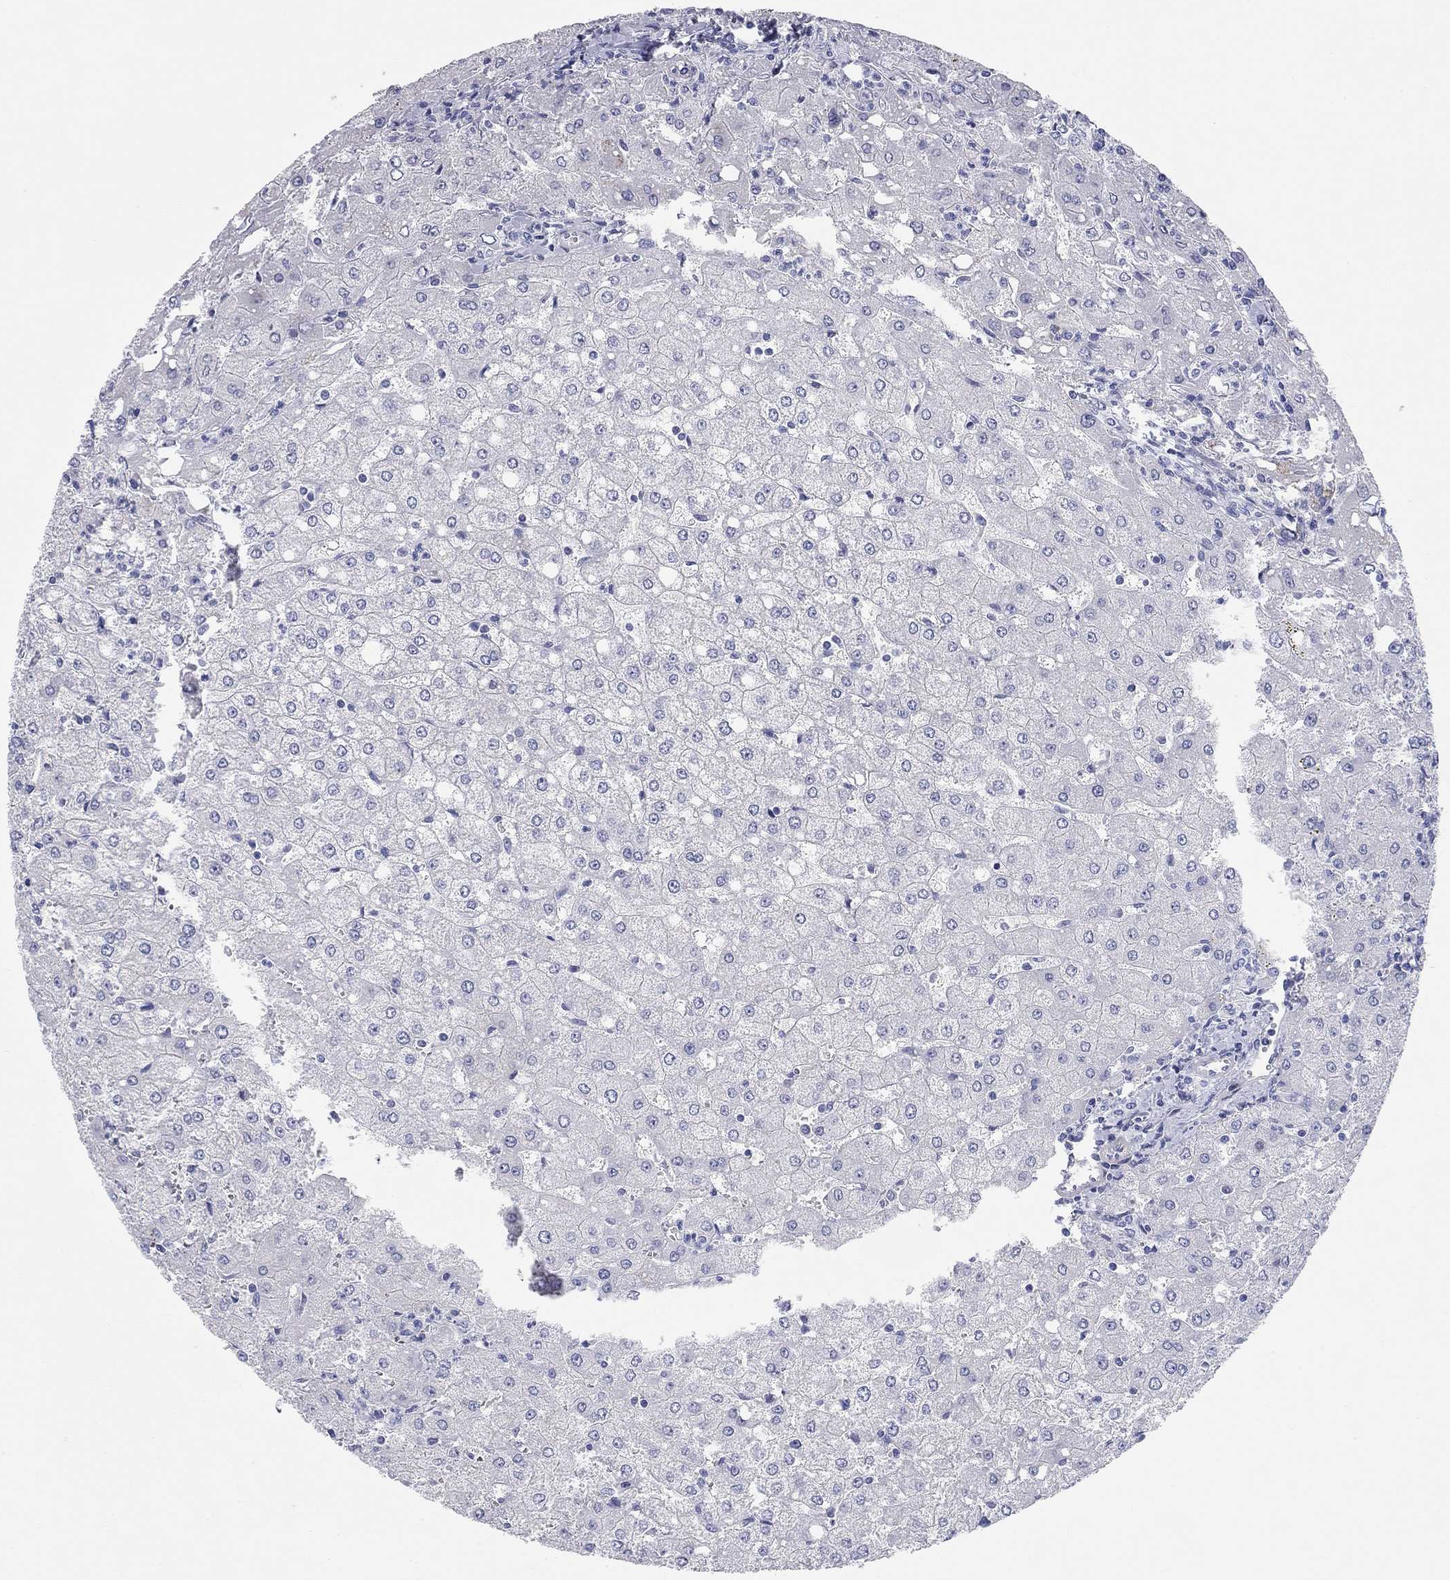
{"staining": {"intensity": "negative", "quantity": "none", "location": "none"}, "tissue": "liver", "cell_type": "Cholangiocytes", "image_type": "normal", "snomed": [{"axis": "morphology", "description": "Normal tissue, NOS"}, {"axis": "topography", "description": "Liver"}], "caption": "DAB (3,3'-diaminobenzidine) immunohistochemical staining of benign liver displays no significant positivity in cholangiocytes. The staining was performed using DAB to visualize the protein expression in brown, while the nuclei were stained in blue with hematoxylin (Magnification: 20x).", "gene": "CHI3L2", "patient": {"sex": "female", "age": 53}}